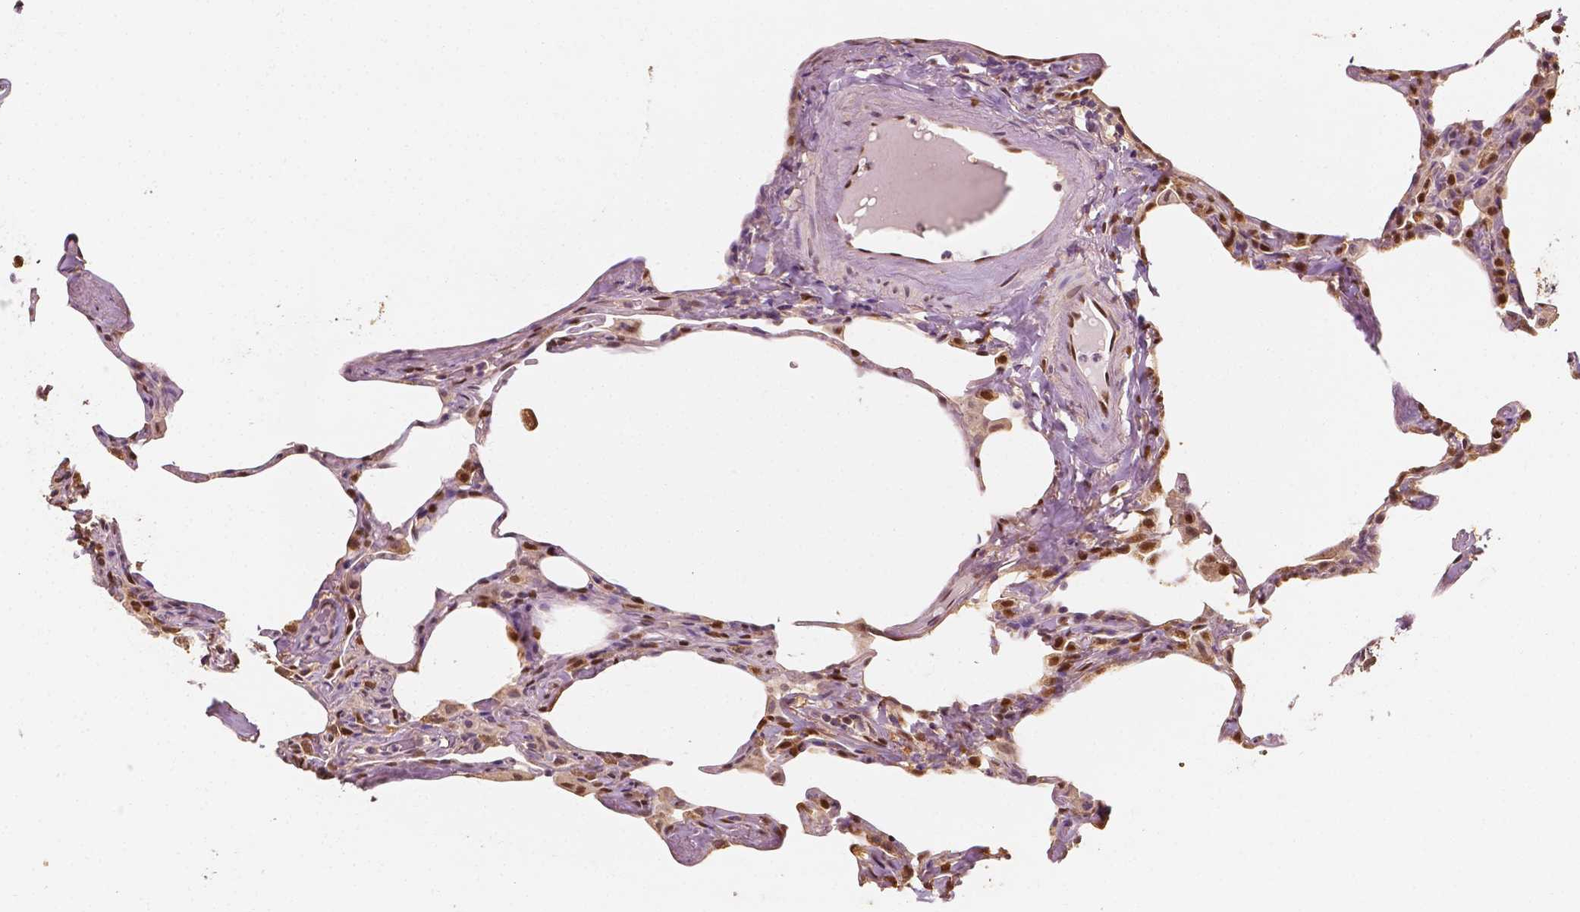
{"staining": {"intensity": "moderate", "quantity": ">75%", "location": "nuclear"}, "tissue": "lung", "cell_type": "Alveolar cells", "image_type": "normal", "snomed": [{"axis": "morphology", "description": "Normal tissue, NOS"}, {"axis": "topography", "description": "Lung"}], "caption": "Lung stained with immunohistochemistry (IHC) shows moderate nuclear expression in approximately >75% of alveolar cells.", "gene": "TBC1D17", "patient": {"sex": "male", "age": 65}}